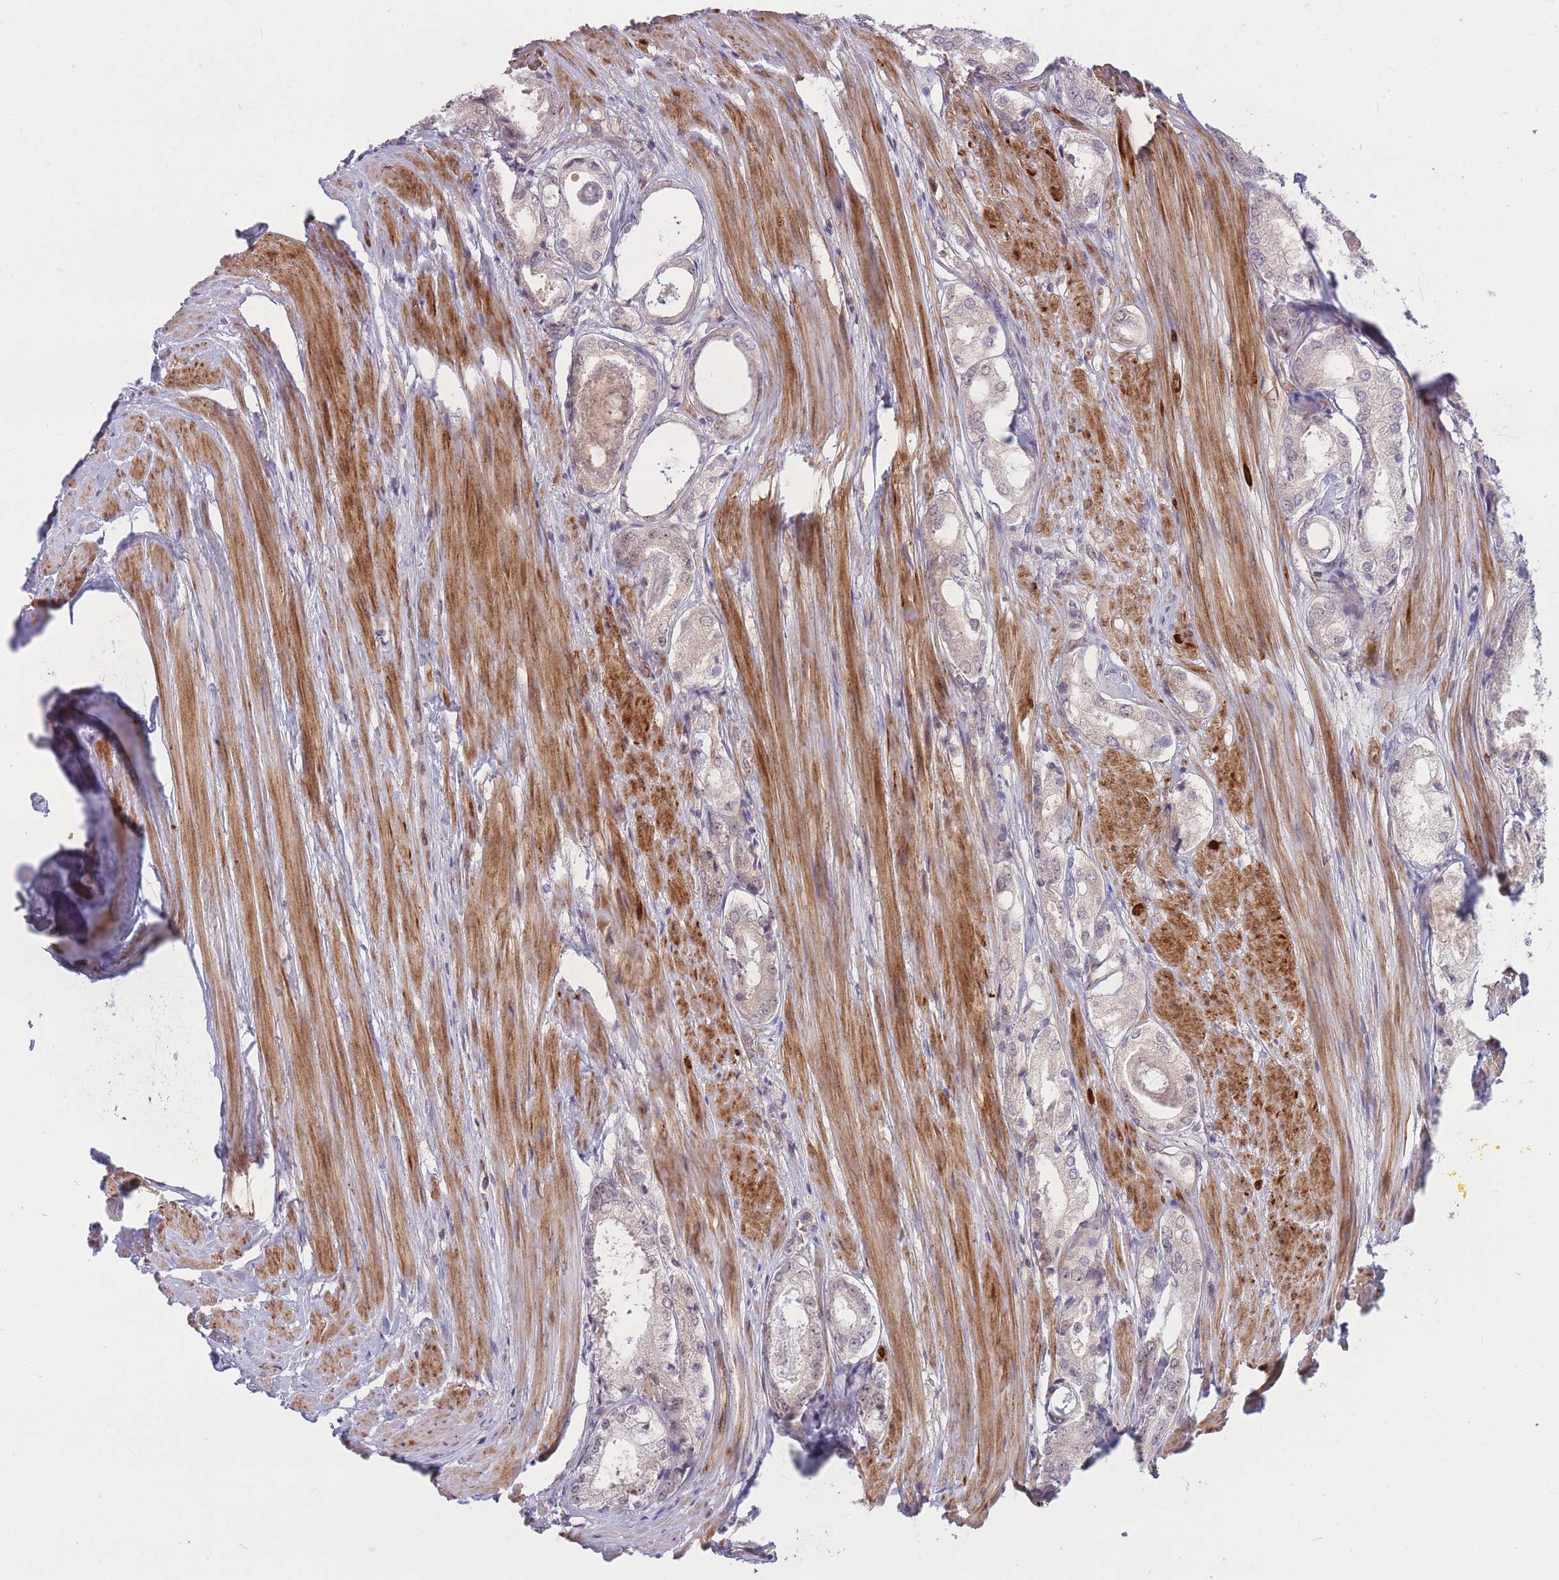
{"staining": {"intensity": "negative", "quantity": "none", "location": "none"}, "tissue": "prostate cancer", "cell_type": "Tumor cells", "image_type": "cancer", "snomed": [{"axis": "morphology", "description": "Adenocarcinoma, Low grade"}, {"axis": "topography", "description": "Prostate"}], "caption": "This is an immunohistochemistry micrograph of human prostate adenocarcinoma (low-grade). There is no positivity in tumor cells.", "gene": "ERCC2", "patient": {"sex": "male", "age": 68}}